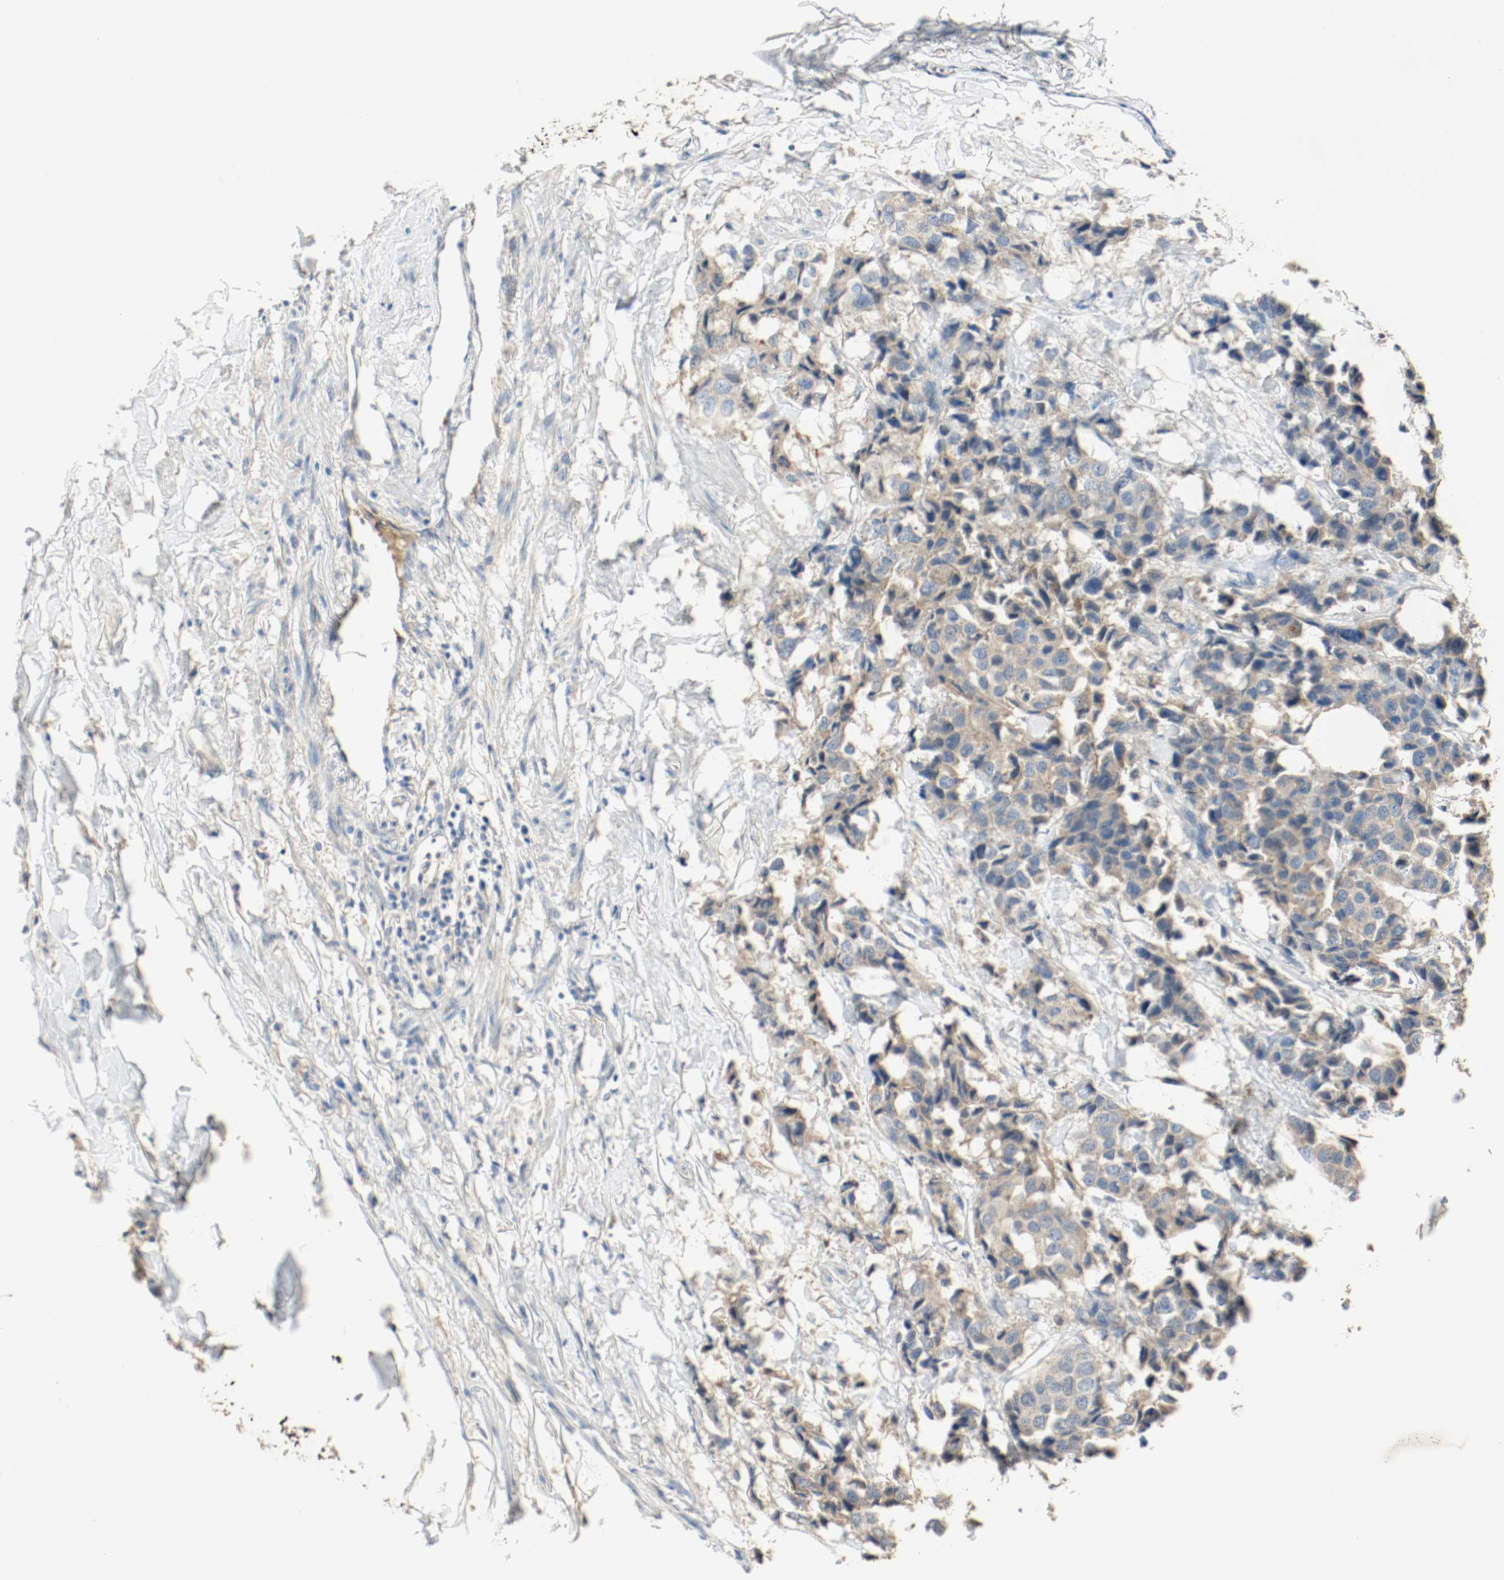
{"staining": {"intensity": "weak", "quantity": ">75%", "location": "cytoplasmic/membranous"}, "tissue": "breast cancer", "cell_type": "Tumor cells", "image_type": "cancer", "snomed": [{"axis": "morphology", "description": "Duct carcinoma"}, {"axis": "topography", "description": "Breast"}], "caption": "A brown stain labels weak cytoplasmic/membranous staining of a protein in human breast cancer (invasive ductal carcinoma) tumor cells. (DAB (3,3'-diaminobenzidine) IHC, brown staining for protein, blue staining for nuclei).", "gene": "MELTF", "patient": {"sex": "female", "age": 80}}